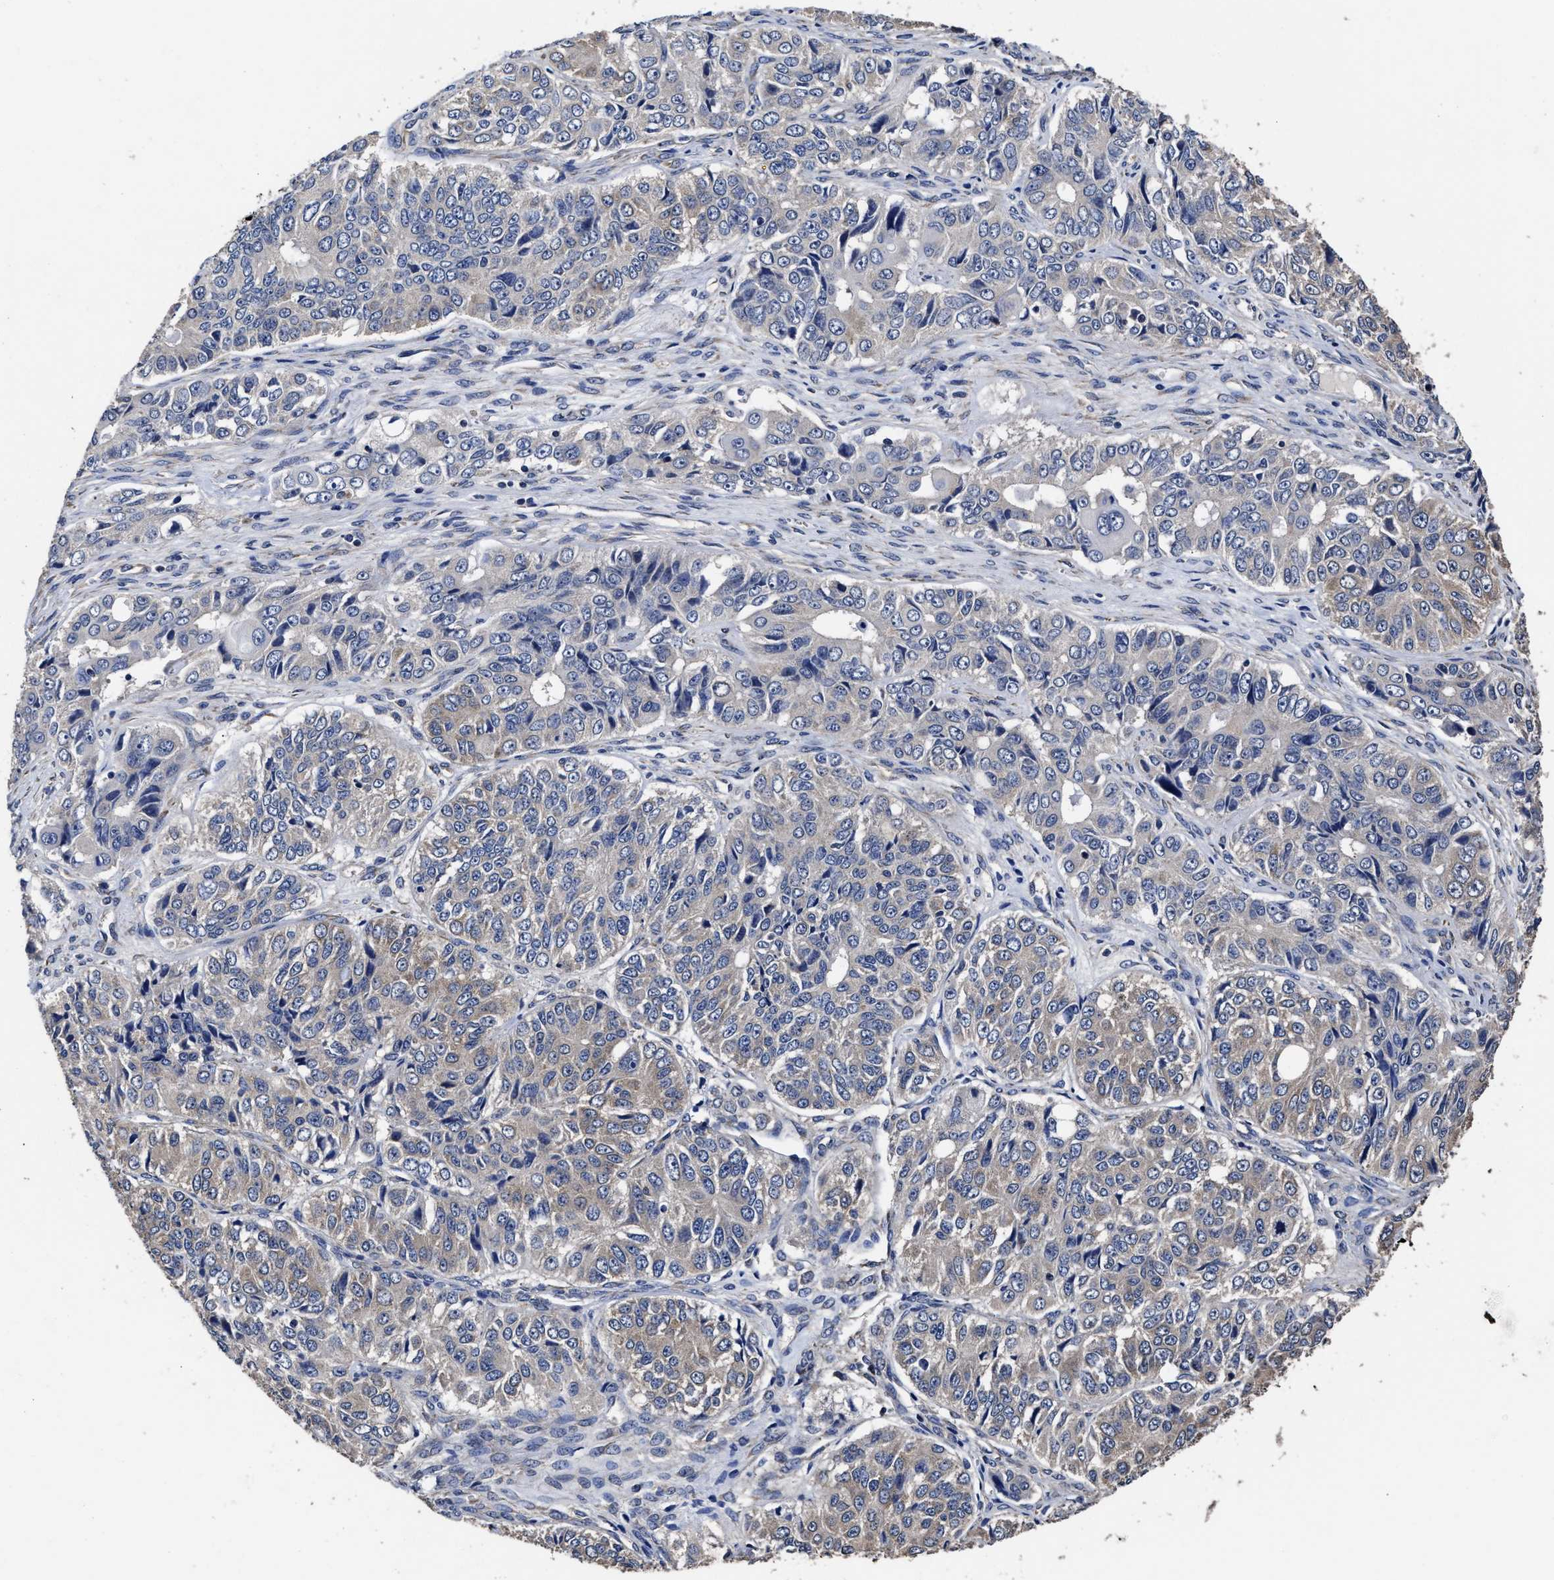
{"staining": {"intensity": "negative", "quantity": "none", "location": "none"}, "tissue": "ovarian cancer", "cell_type": "Tumor cells", "image_type": "cancer", "snomed": [{"axis": "morphology", "description": "Carcinoma, endometroid"}, {"axis": "topography", "description": "Ovary"}], "caption": "Photomicrograph shows no protein staining in tumor cells of ovarian cancer tissue.", "gene": "AVEN", "patient": {"sex": "female", "age": 51}}